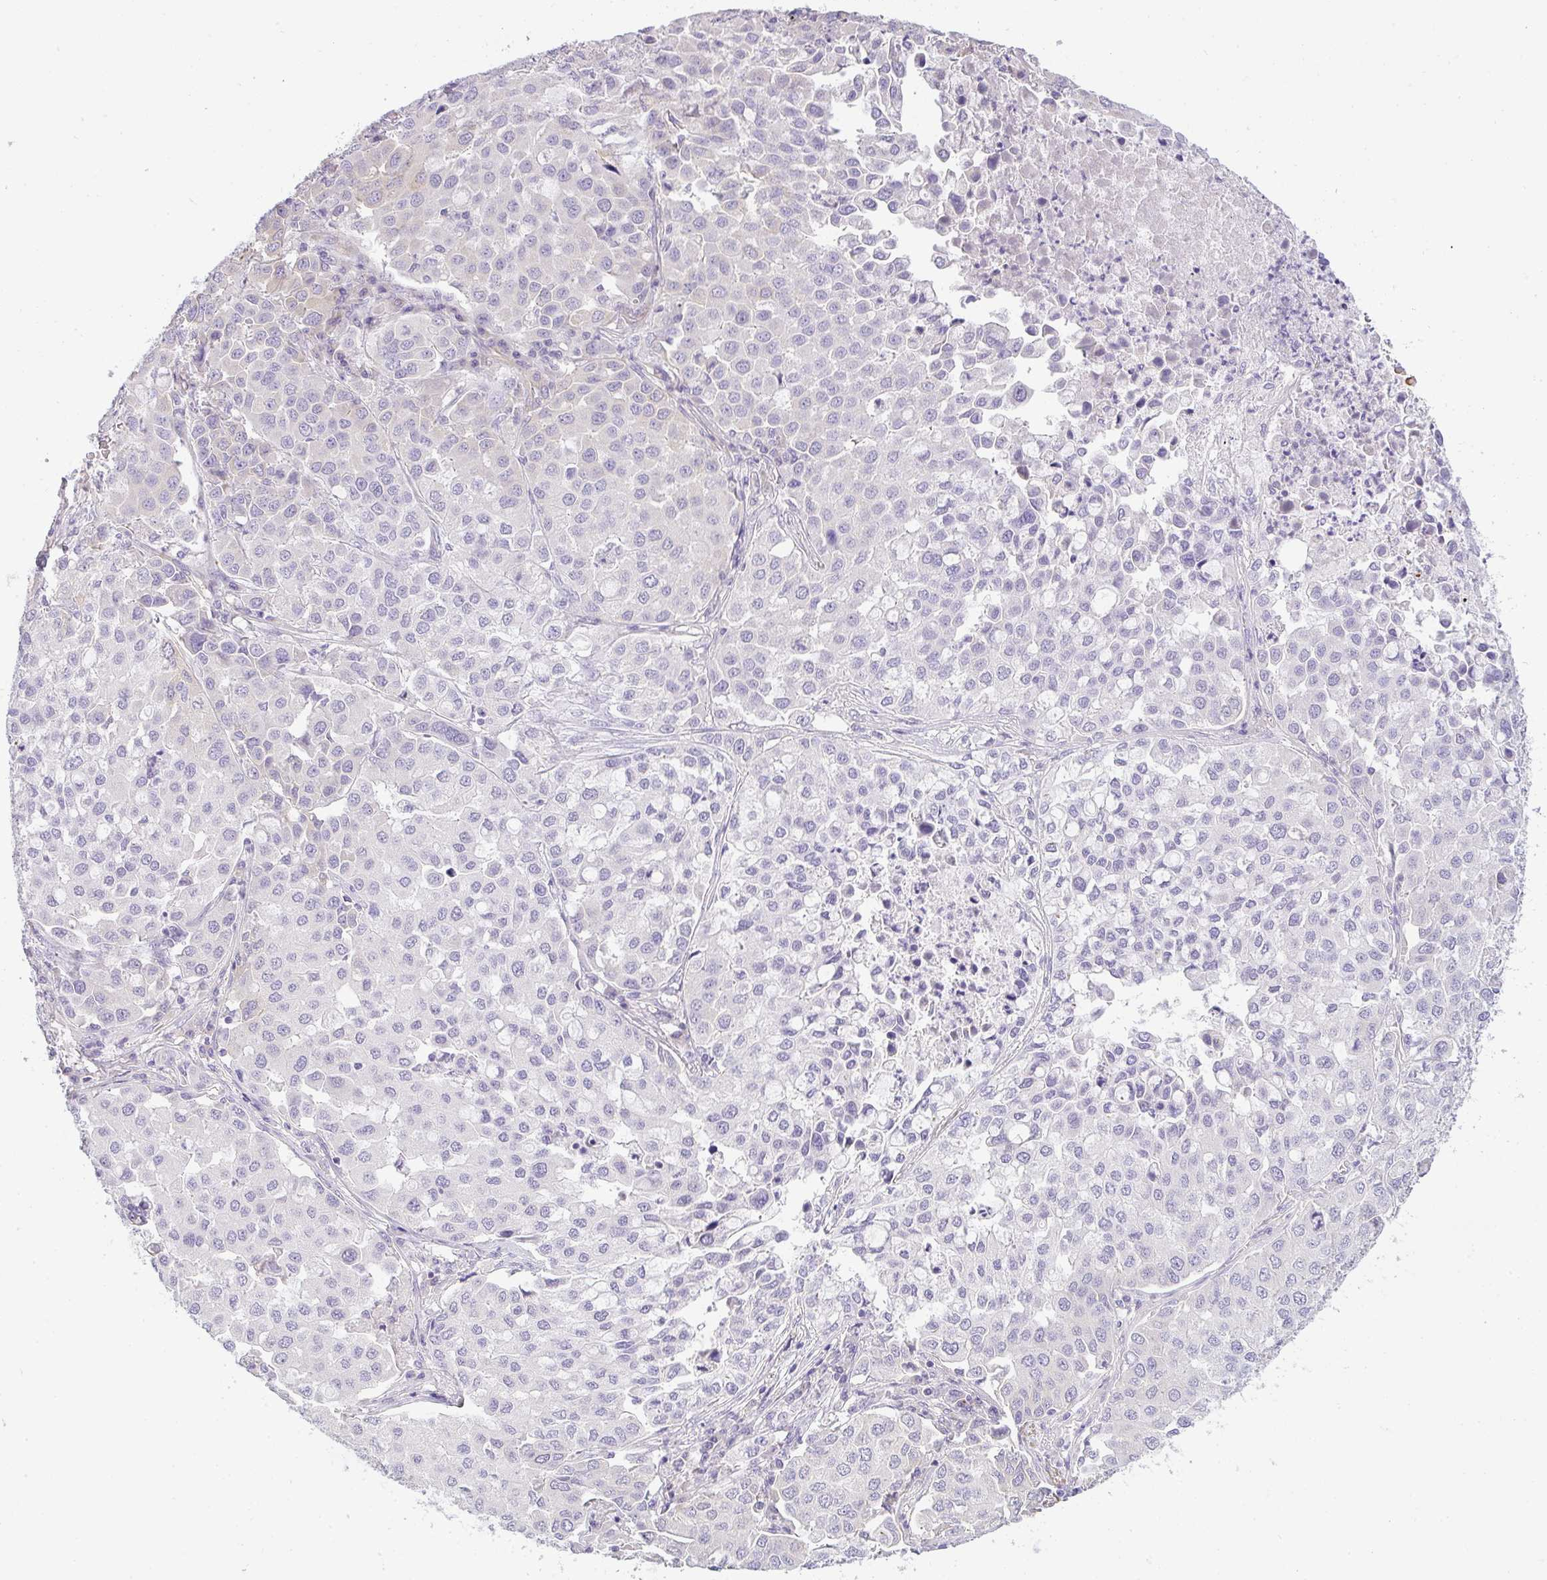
{"staining": {"intensity": "negative", "quantity": "none", "location": "none"}, "tissue": "lung cancer", "cell_type": "Tumor cells", "image_type": "cancer", "snomed": [{"axis": "morphology", "description": "Adenocarcinoma, NOS"}, {"axis": "morphology", "description": "Adenocarcinoma, metastatic, NOS"}, {"axis": "topography", "description": "Lymph node"}, {"axis": "topography", "description": "Lung"}], "caption": "Tumor cells are negative for protein expression in human lung cancer. The staining was performed using DAB to visualize the protein expression in brown, while the nuclei were stained in blue with hematoxylin (Magnification: 20x).", "gene": "FILIP1", "patient": {"sex": "female", "age": 65}}